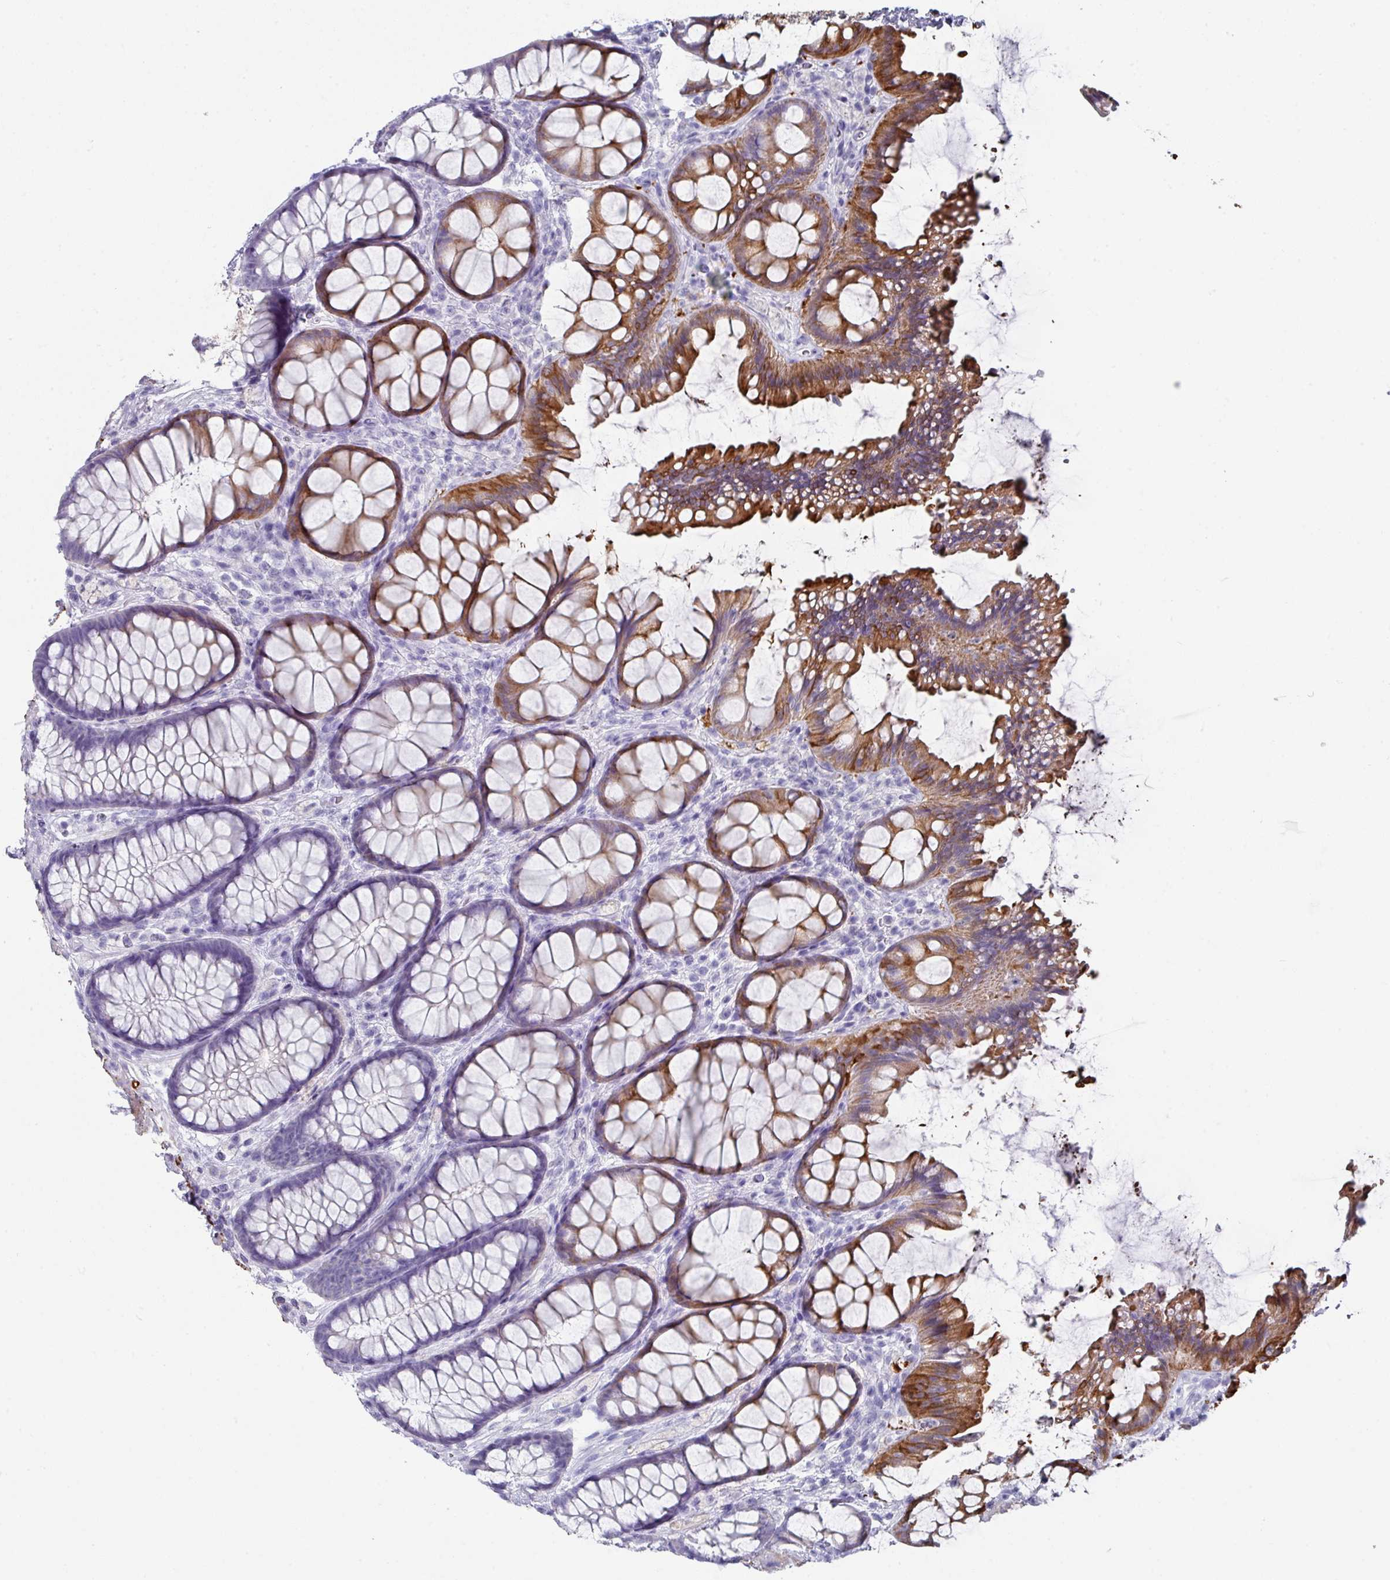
{"staining": {"intensity": "strong", "quantity": "25%-75%", "location": "cytoplasmic/membranous"}, "tissue": "rectum", "cell_type": "Glandular cells", "image_type": "normal", "snomed": [{"axis": "morphology", "description": "Normal tissue, NOS"}, {"axis": "topography", "description": "Rectum"}], "caption": "Immunohistochemical staining of unremarkable human rectum displays strong cytoplasmic/membranous protein expression in approximately 25%-75% of glandular cells. (Brightfield microscopy of DAB IHC at high magnification).", "gene": "PEX10", "patient": {"sex": "female", "age": 67}}